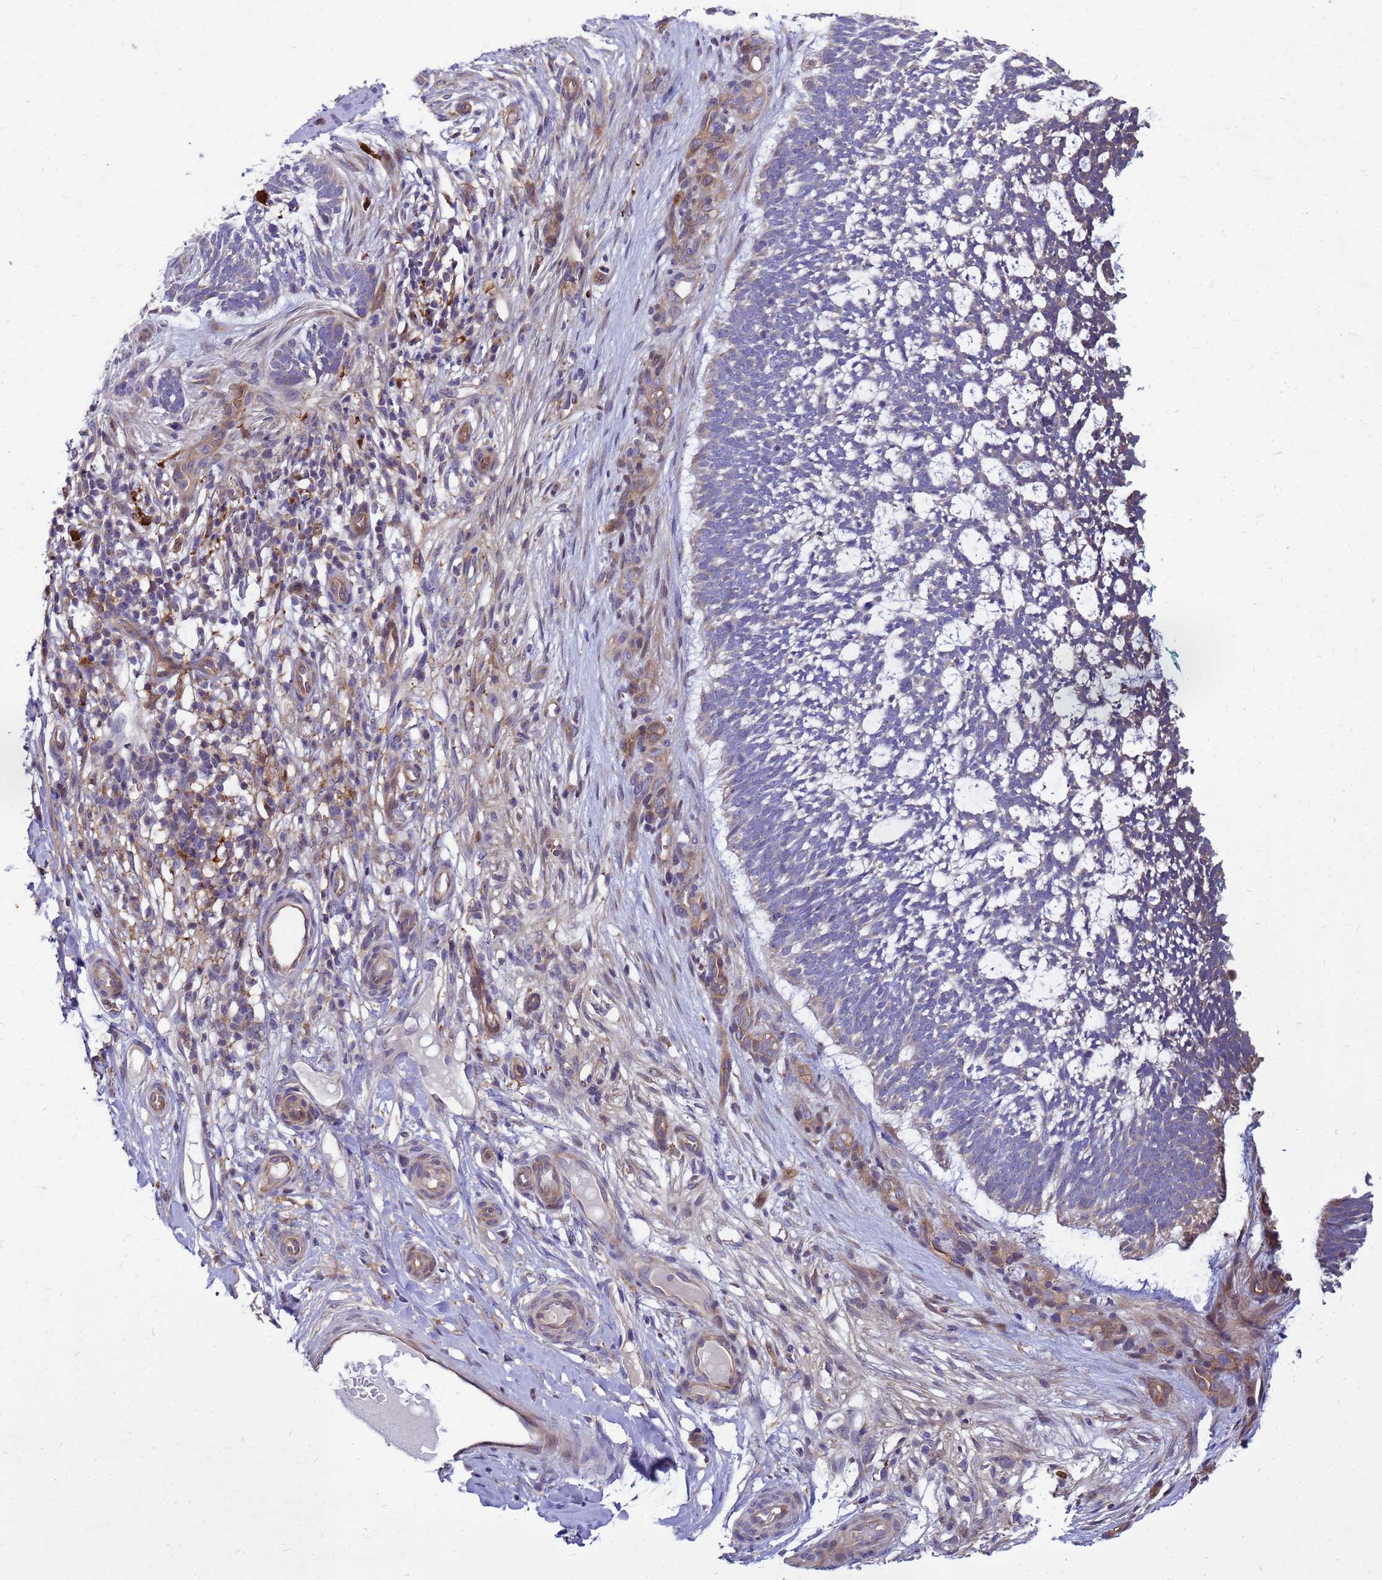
{"staining": {"intensity": "negative", "quantity": "none", "location": "none"}, "tissue": "skin cancer", "cell_type": "Tumor cells", "image_type": "cancer", "snomed": [{"axis": "morphology", "description": "Basal cell carcinoma"}, {"axis": "topography", "description": "Skin"}], "caption": "A histopathology image of skin basal cell carcinoma stained for a protein reveals no brown staining in tumor cells. Nuclei are stained in blue.", "gene": "RNF215", "patient": {"sex": "male", "age": 88}}